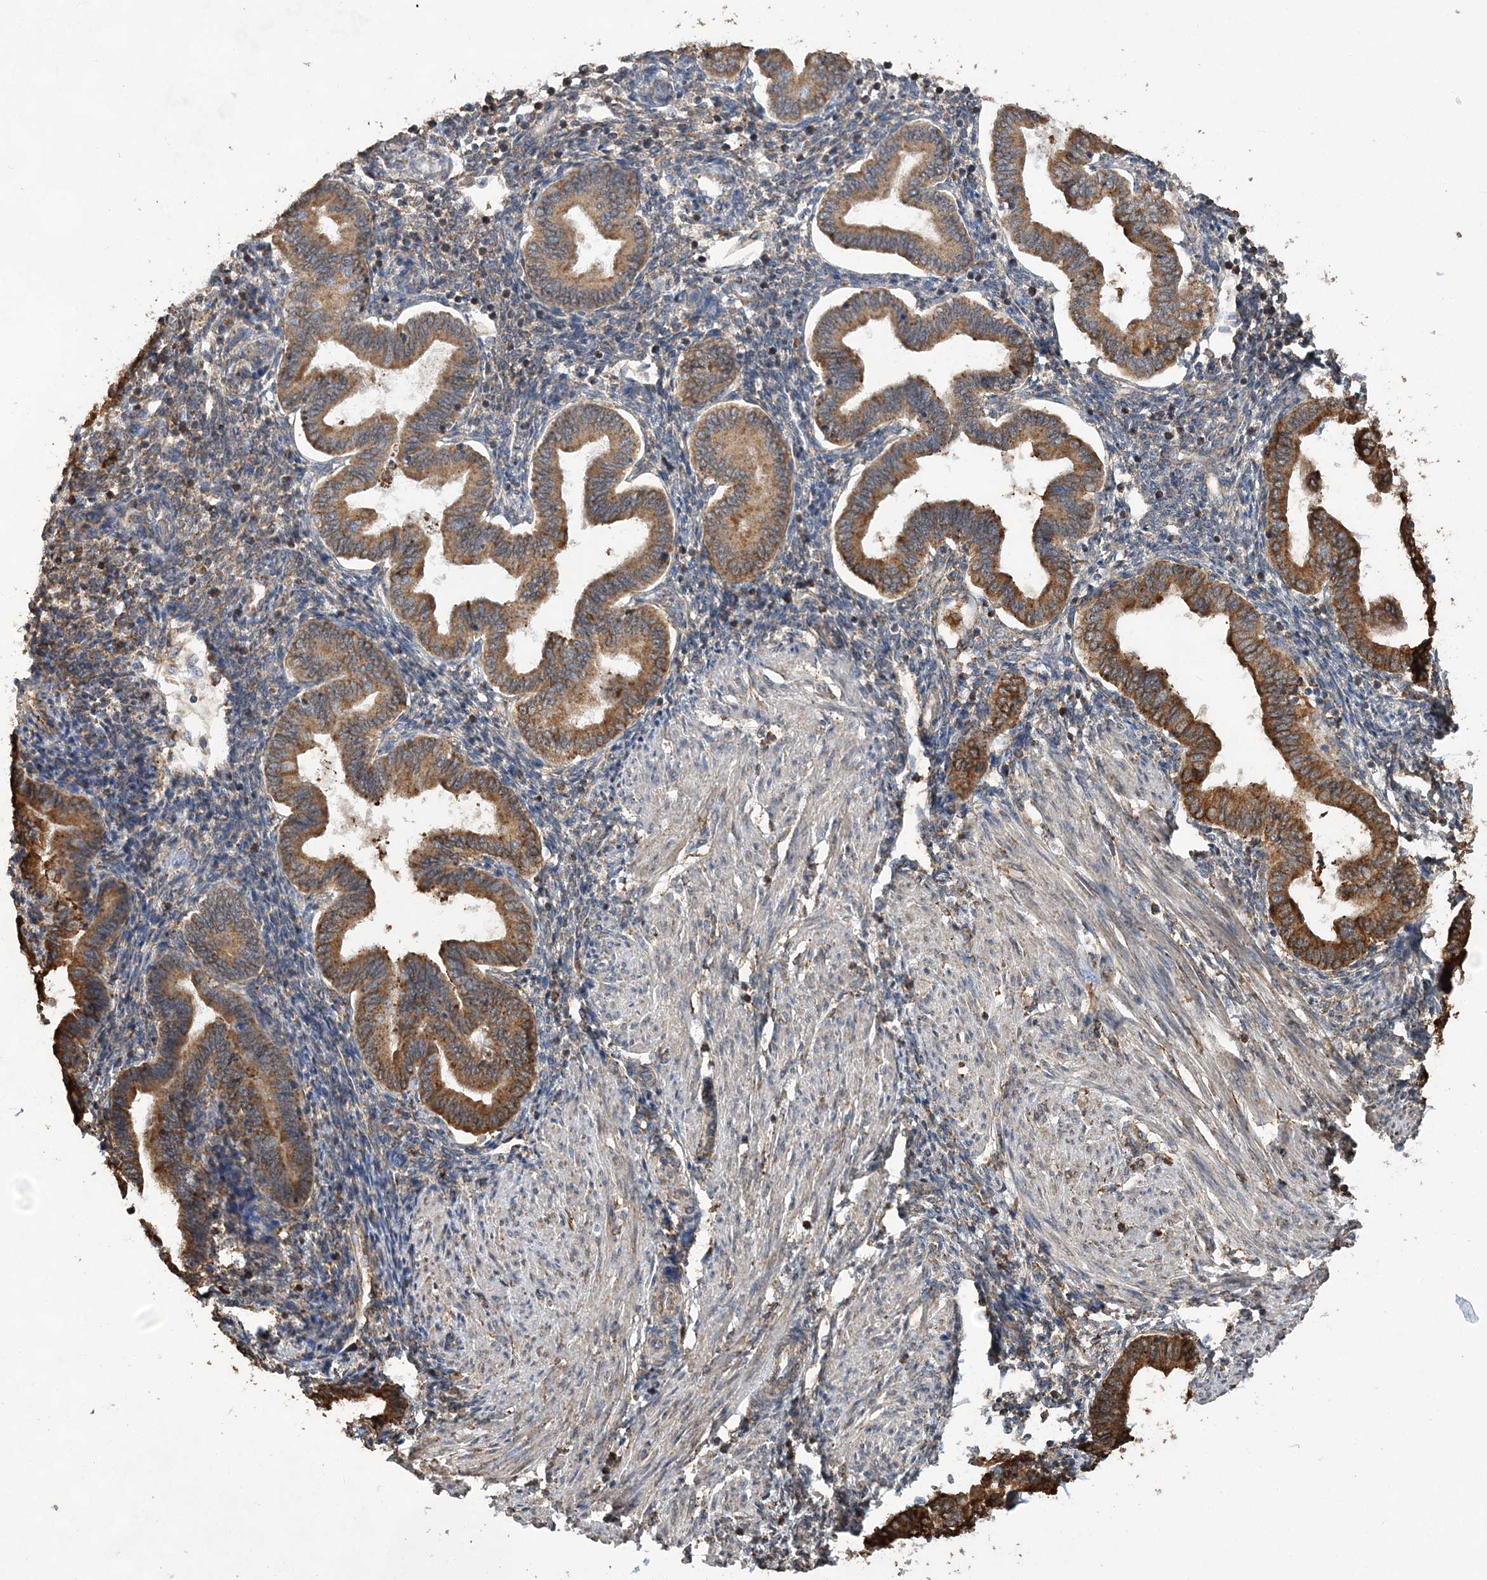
{"staining": {"intensity": "weak", "quantity": "<25%", "location": "cytoplasmic/membranous"}, "tissue": "endometrium", "cell_type": "Cells in endometrial stroma", "image_type": "normal", "snomed": [{"axis": "morphology", "description": "Normal tissue, NOS"}, {"axis": "topography", "description": "Endometrium"}], "caption": "An immunohistochemistry (IHC) histopathology image of unremarkable endometrium is shown. There is no staining in cells in endometrial stroma of endometrium.", "gene": "WDR12", "patient": {"sex": "female", "age": 53}}